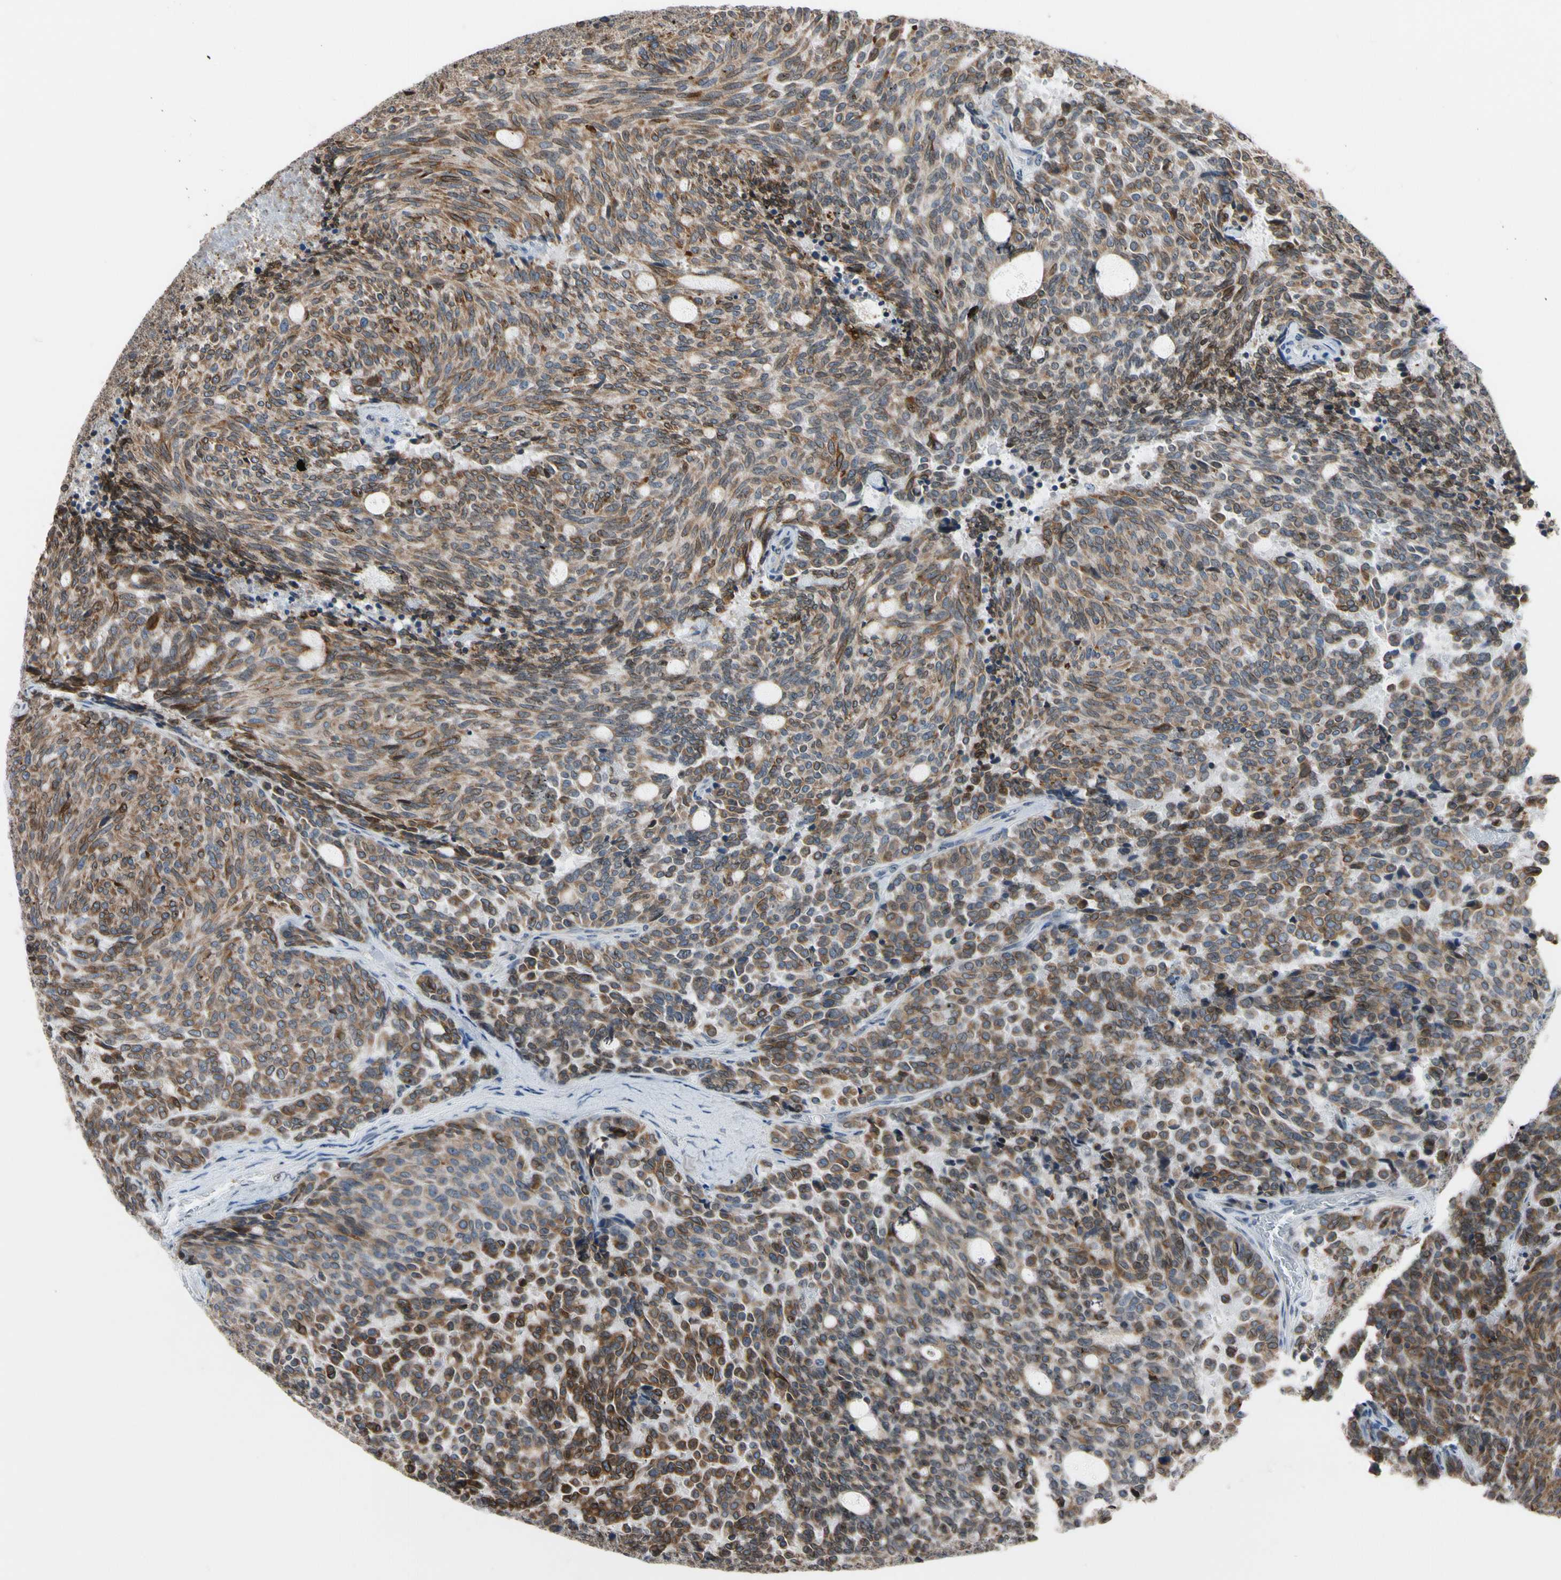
{"staining": {"intensity": "moderate", "quantity": ">75%", "location": "cytoplasmic/membranous"}, "tissue": "carcinoid", "cell_type": "Tumor cells", "image_type": "cancer", "snomed": [{"axis": "morphology", "description": "Carcinoid, malignant, NOS"}, {"axis": "topography", "description": "Pancreas"}], "caption": "This is an image of immunohistochemistry (IHC) staining of carcinoid (malignant), which shows moderate staining in the cytoplasmic/membranous of tumor cells.", "gene": "TMED7", "patient": {"sex": "female", "age": 54}}